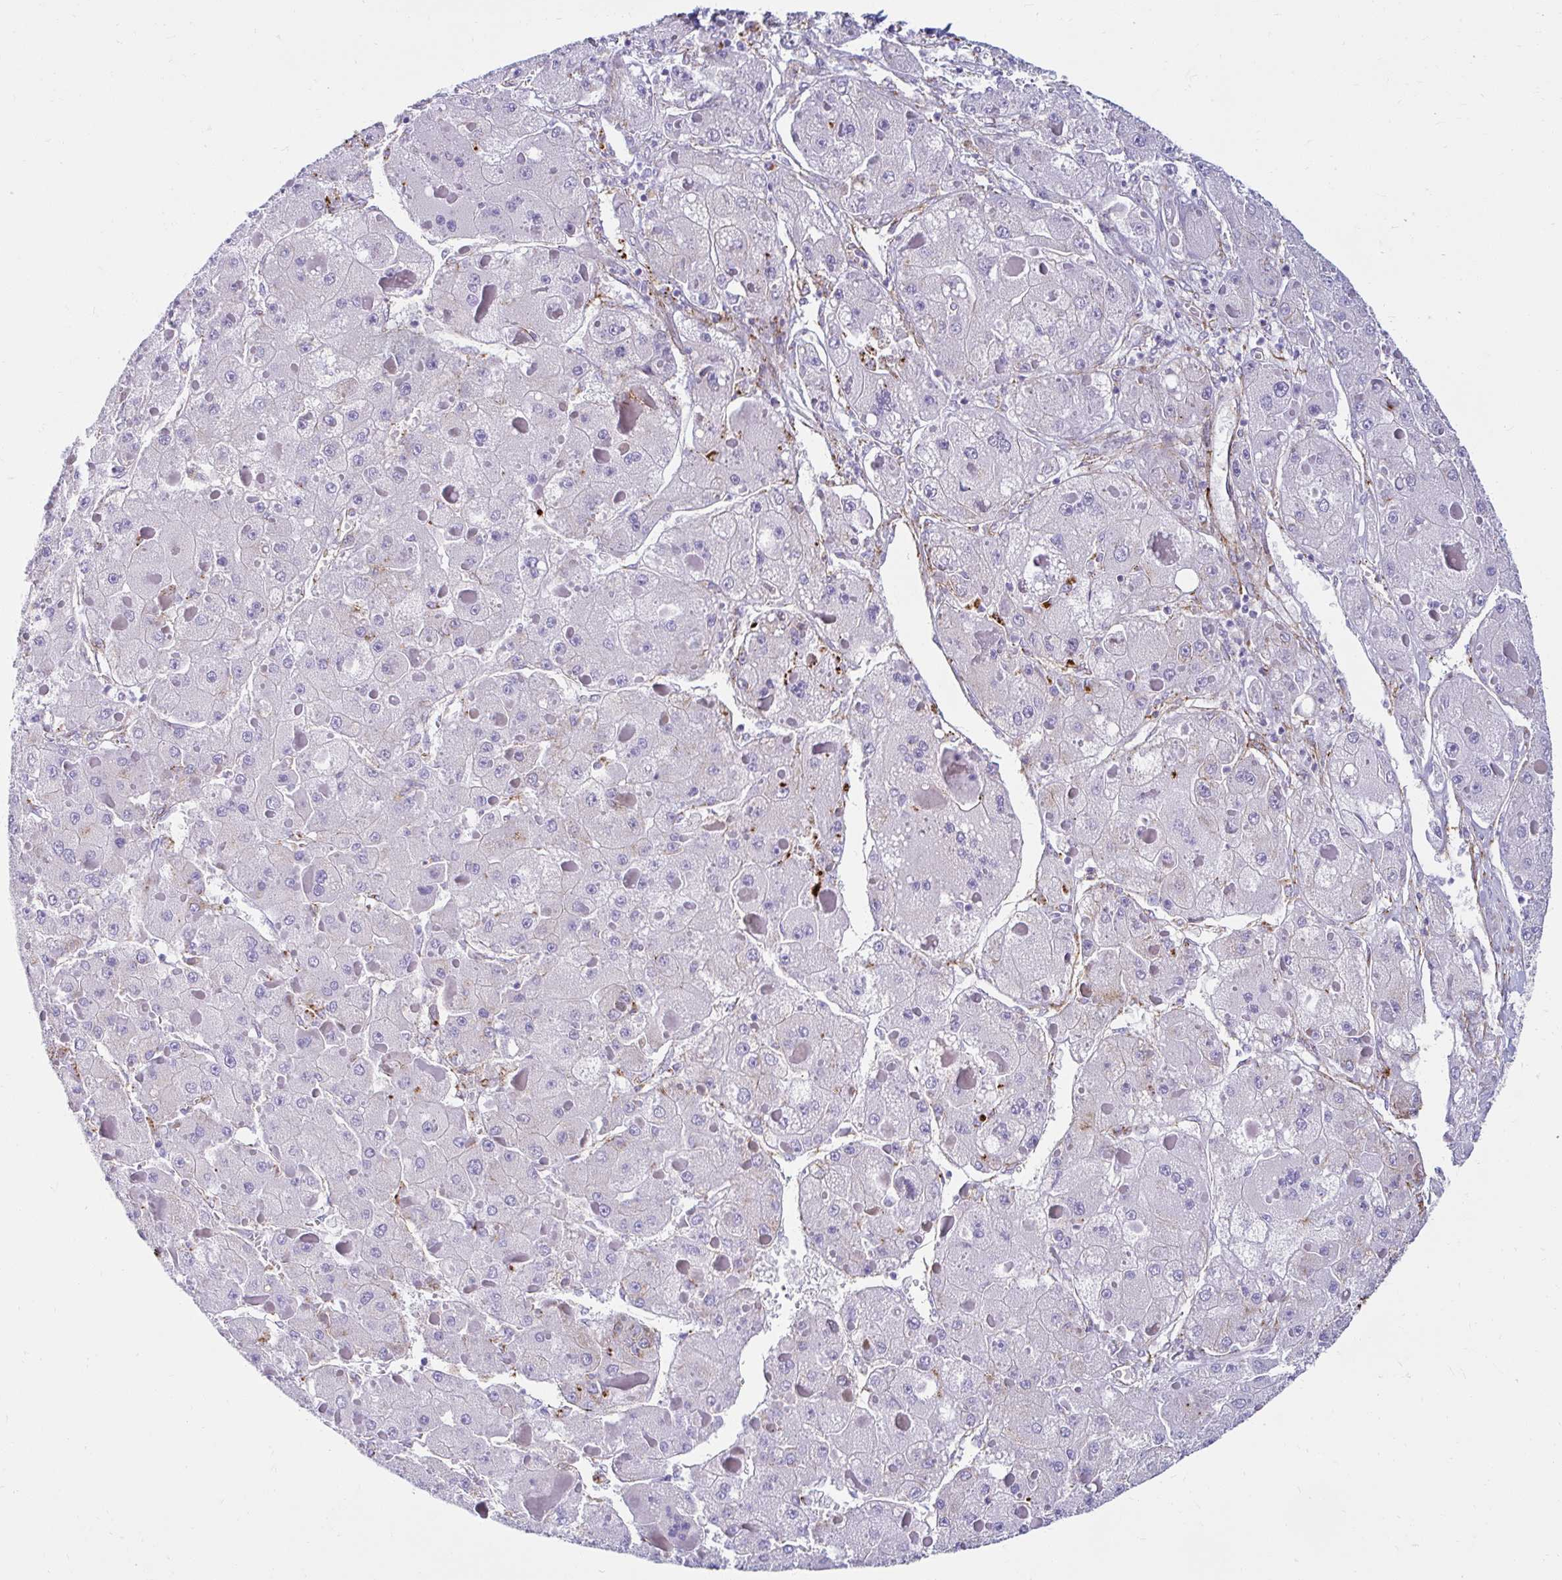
{"staining": {"intensity": "negative", "quantity": "none", "location": "none"}, "tissue": "renal cancer", "cell_type": "Tumor cells", "image_type": "cancer", "snomed": [{"axis": "morphology", "description": "Adenocarcinoma, NOS"}, {"axis": "topography", "description": "Kidney"}], "caption": "Tumor cells are negative for brown protein staining in renal cancer (adenocarcinoma). (DAB IHC, high magnification).", "gene": "ANKRD62", "patient": {"sex": "male", "age": 59}}